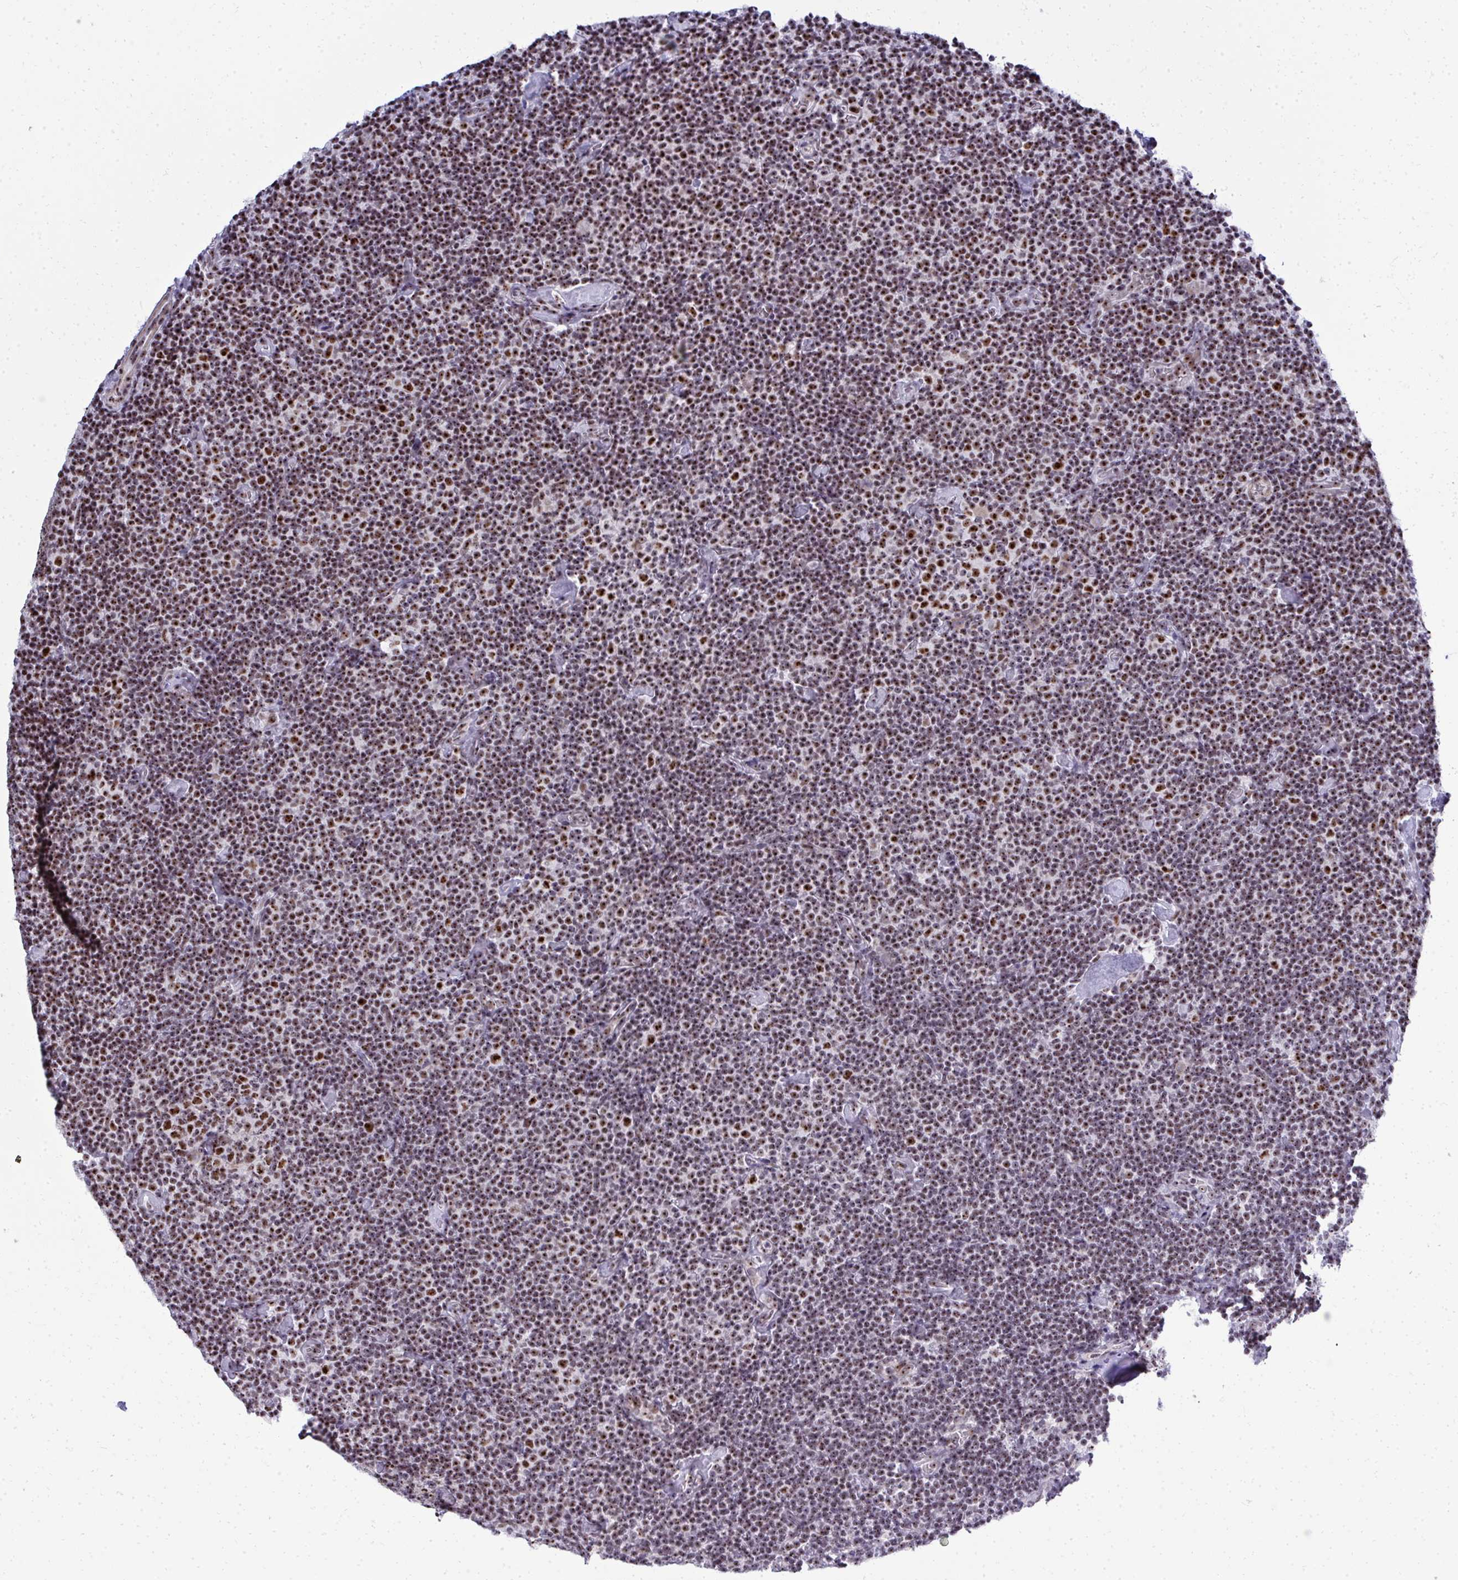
{"staining": {"intensity": "moderate", "quantity": ">75%", "location": "nuclear"}, "tissue": "lymphoma", "cell_type": "Tumor cells", "image_type": "cancer", "snomed": [{"axis": "morphology", "description": "Malignant lymphoma, non-Hodgkin's type, Low grade"}, {"axis": "topography", "description": "Lymph node"}], "caption": "Malignant lymphoma, non-Hodgkin's type (low-grade) stained for a protein (brown) displays moderate nuclear positive positivity in approximately >75% of tumor cells.", "gene": "SIRT7", "patient": {"sex": "male", "age": 81}}